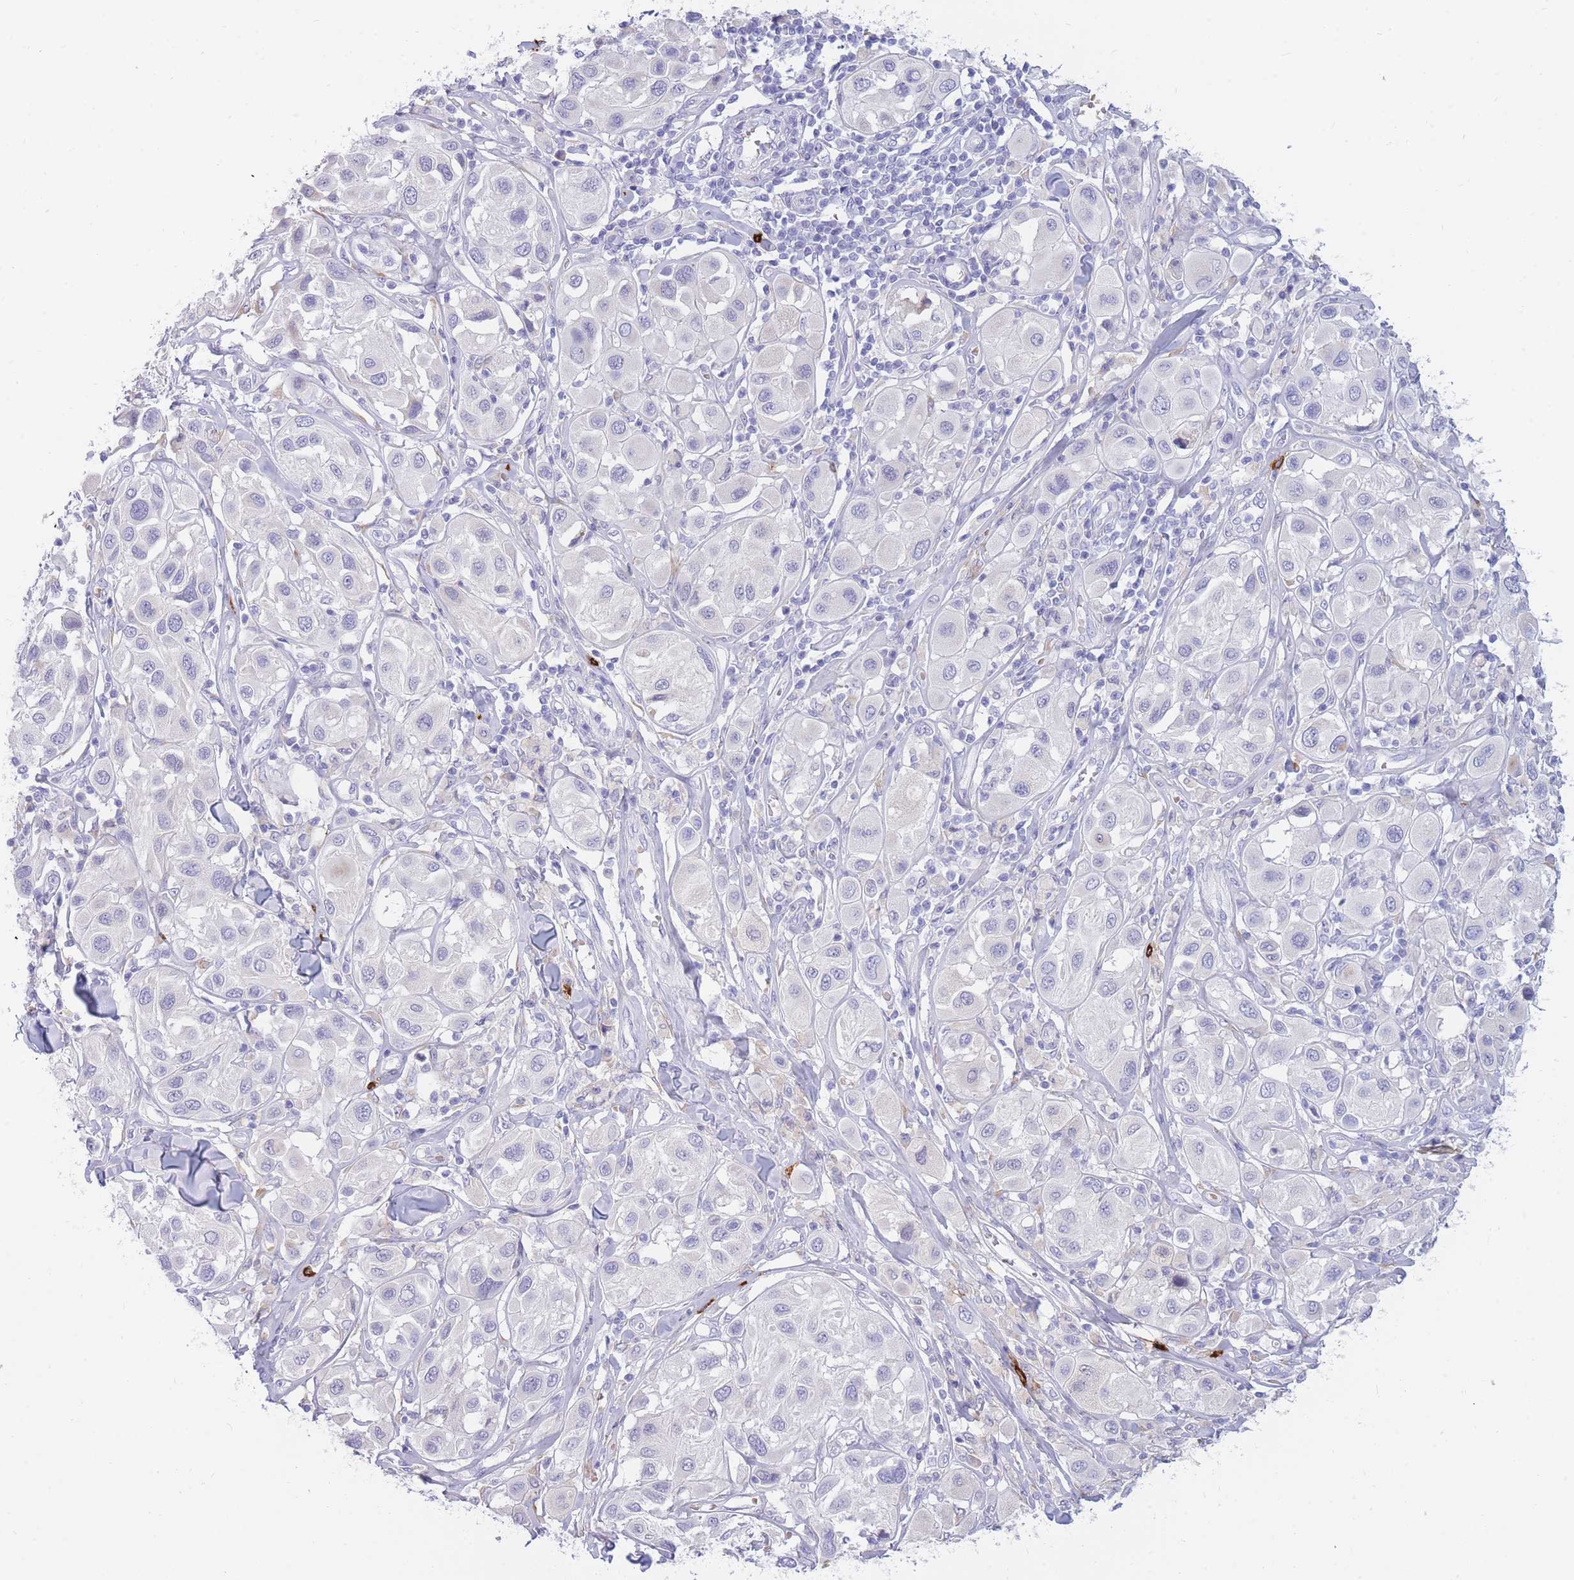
{"staining": {"intensity": "negative", "quantity": "none", "location": "none"}, "tissue": "melanoma", "cell_type": "Tumor cells", "image_type": "cancer", "snomed": [{"axis": "morphology", "description": "Malignant melanoma, Metastatic site"}, {"axis": "topography", "description": "Skin"}], "caption": "The IHC image has no significant staining in tumor cells of melanoma tissue.", "gene": "TPSD1", "patient": {"sex": "male", "age": 41}}